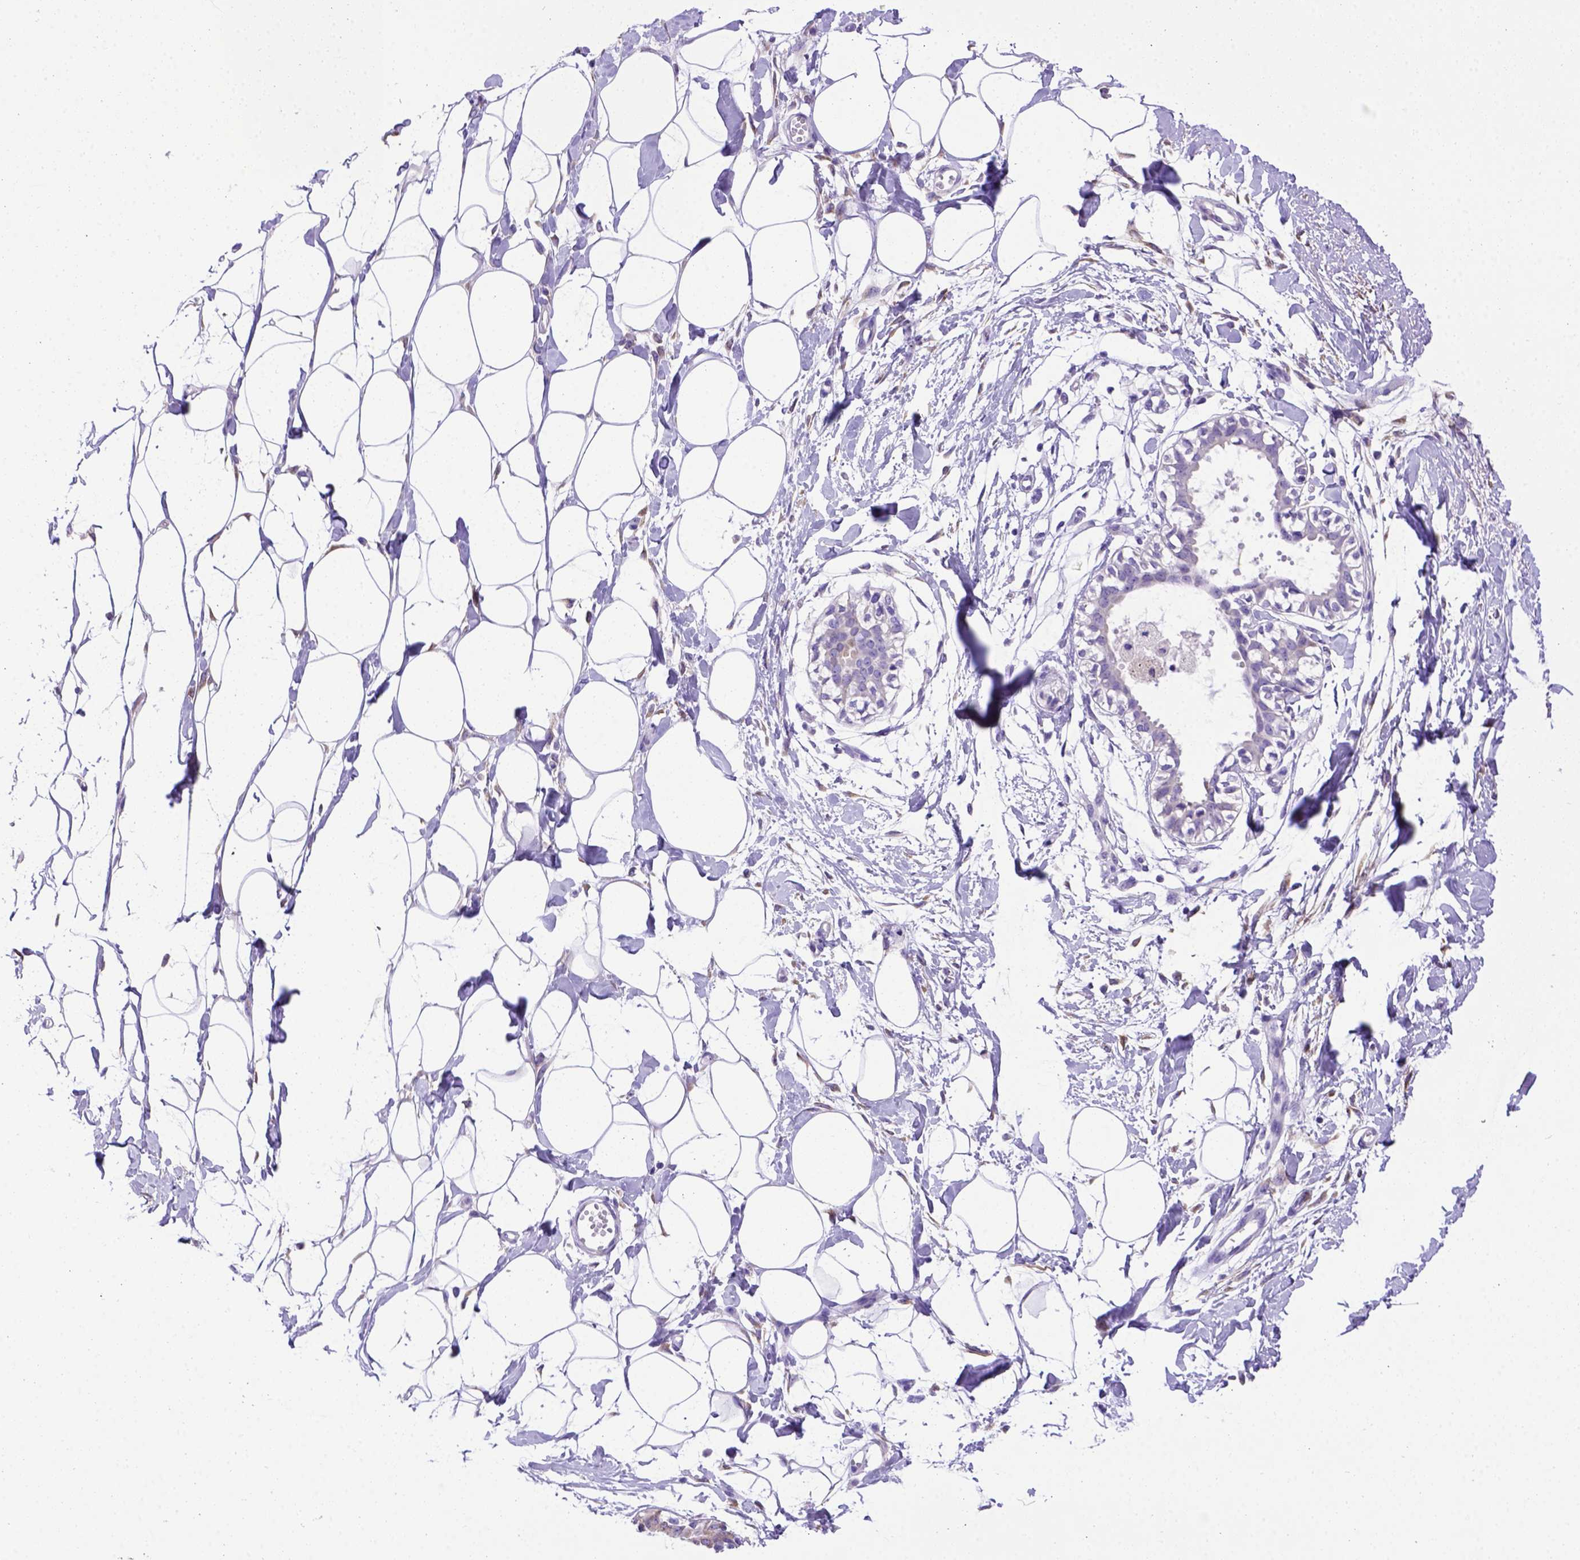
{"staining": {"intensity": "negative", "quantity": "none", "location": "none"}, "tissue": "breast", "cell_type": "Adipocytes", "image_type": "normal", "snomed": [{"axis": "morphology", "description": "Normal tissue, NOS"}, {"axis": "topography", "description": "Breast"}], "caption": "This is a photomicrograph of immunohistochemistry (IHC) staining of normal breast, which shows no expression in adipocytes. (IHC, brightfield microscopy, high magnification).", "gene": "PTGES", "patient": {"sex": "female", "age": 49}}